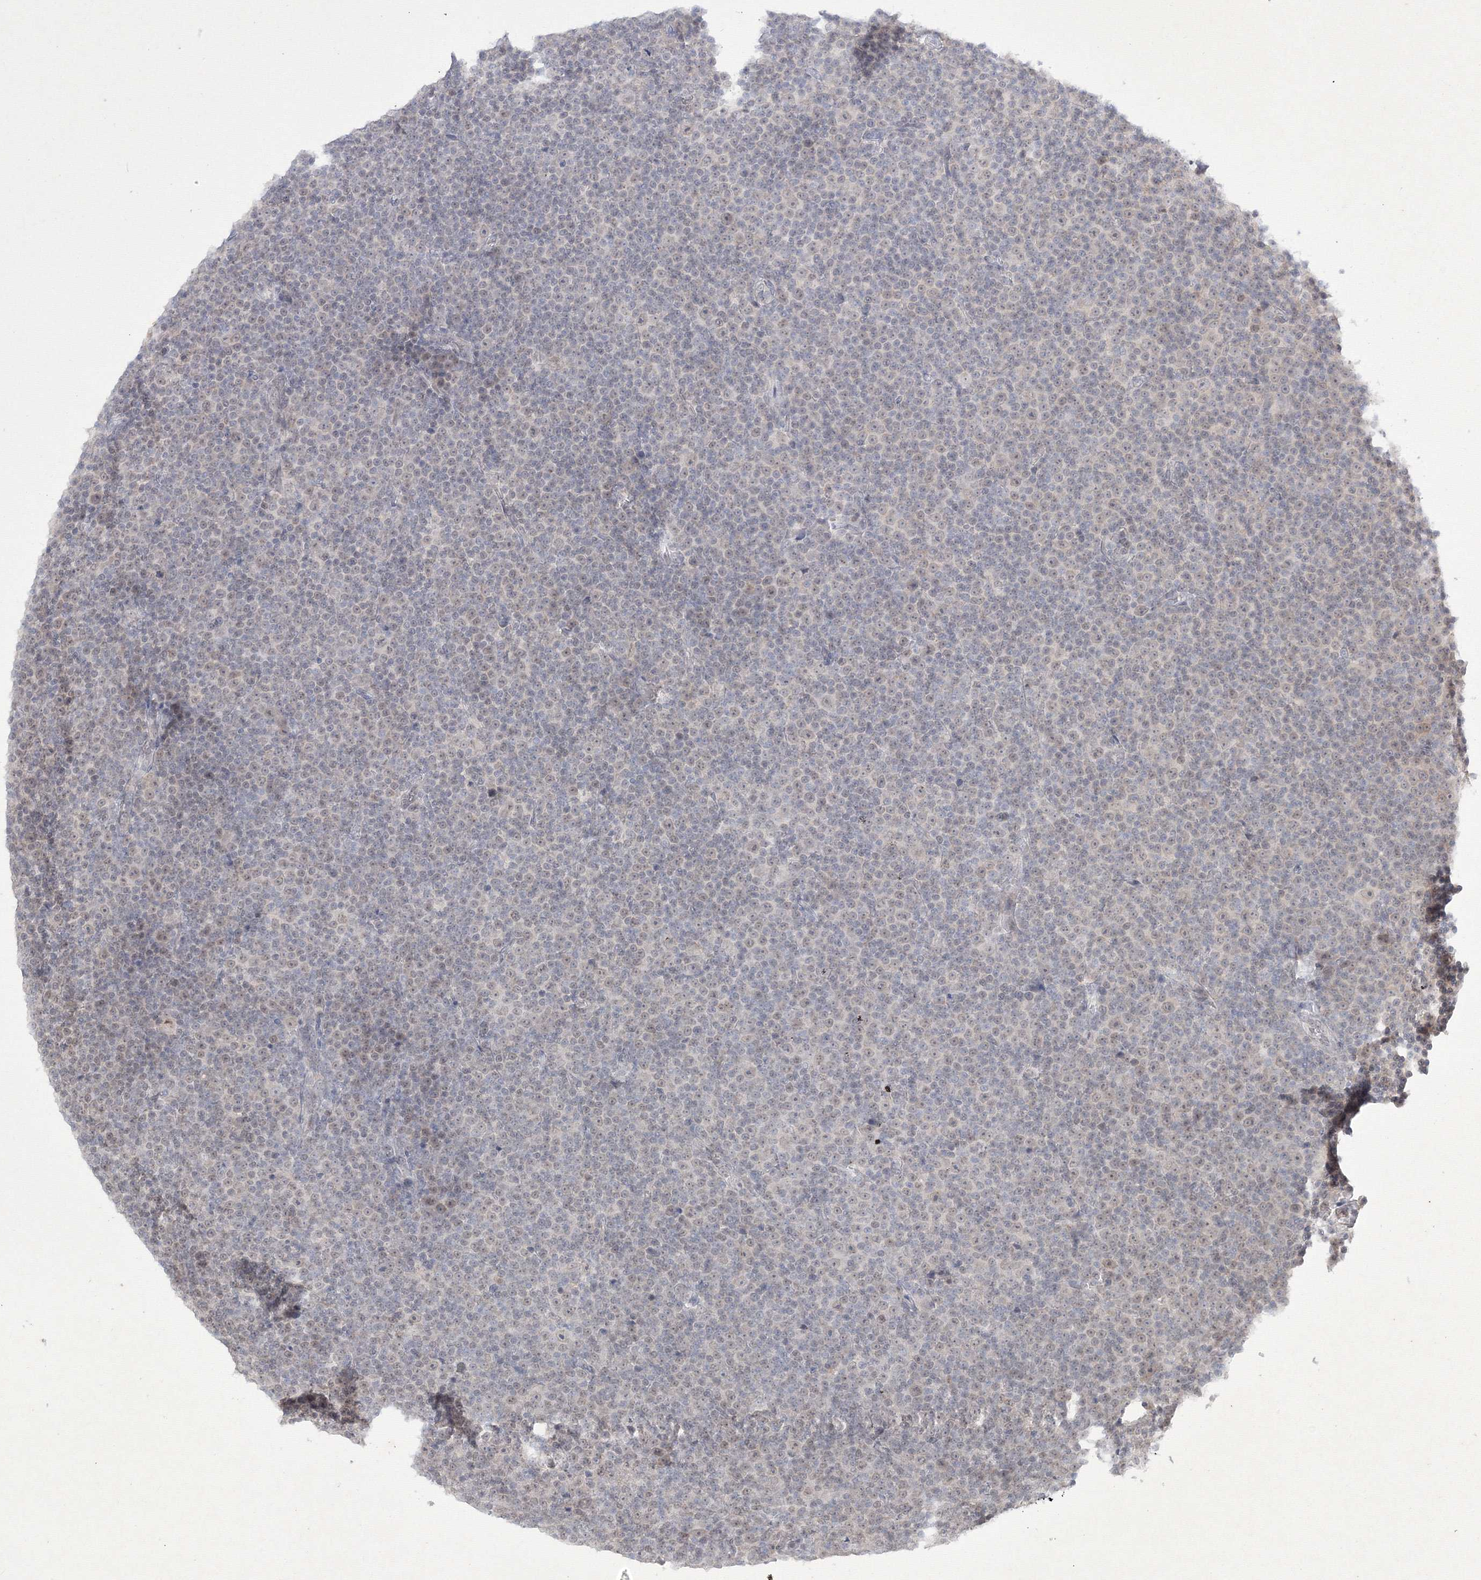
{"staining": {"intensity": "negative", "quantity": "none", "location": "none"}, "tissue": "lymphoma", "cell_type": "Tumor cells", "image_type": "cancer", "snomed": [{"axis": "morphology", "description": "Malignant lymphoma, non-Hodgkin's type, Low grade"}, {"axis": "topography", "description": "Lymph node"}], "caption": "High magnification brightfield microscopy of malignant lymphoma, non-Hodgkin's type (low-grade) stained with DAB (3,3'-diaminobenzidine) (brown) and counterstained with hematoxylin (blue): tumor cells show no significant staining.", "gene": "NXPE3", "patient": {"sex": "female", "age": 67}}